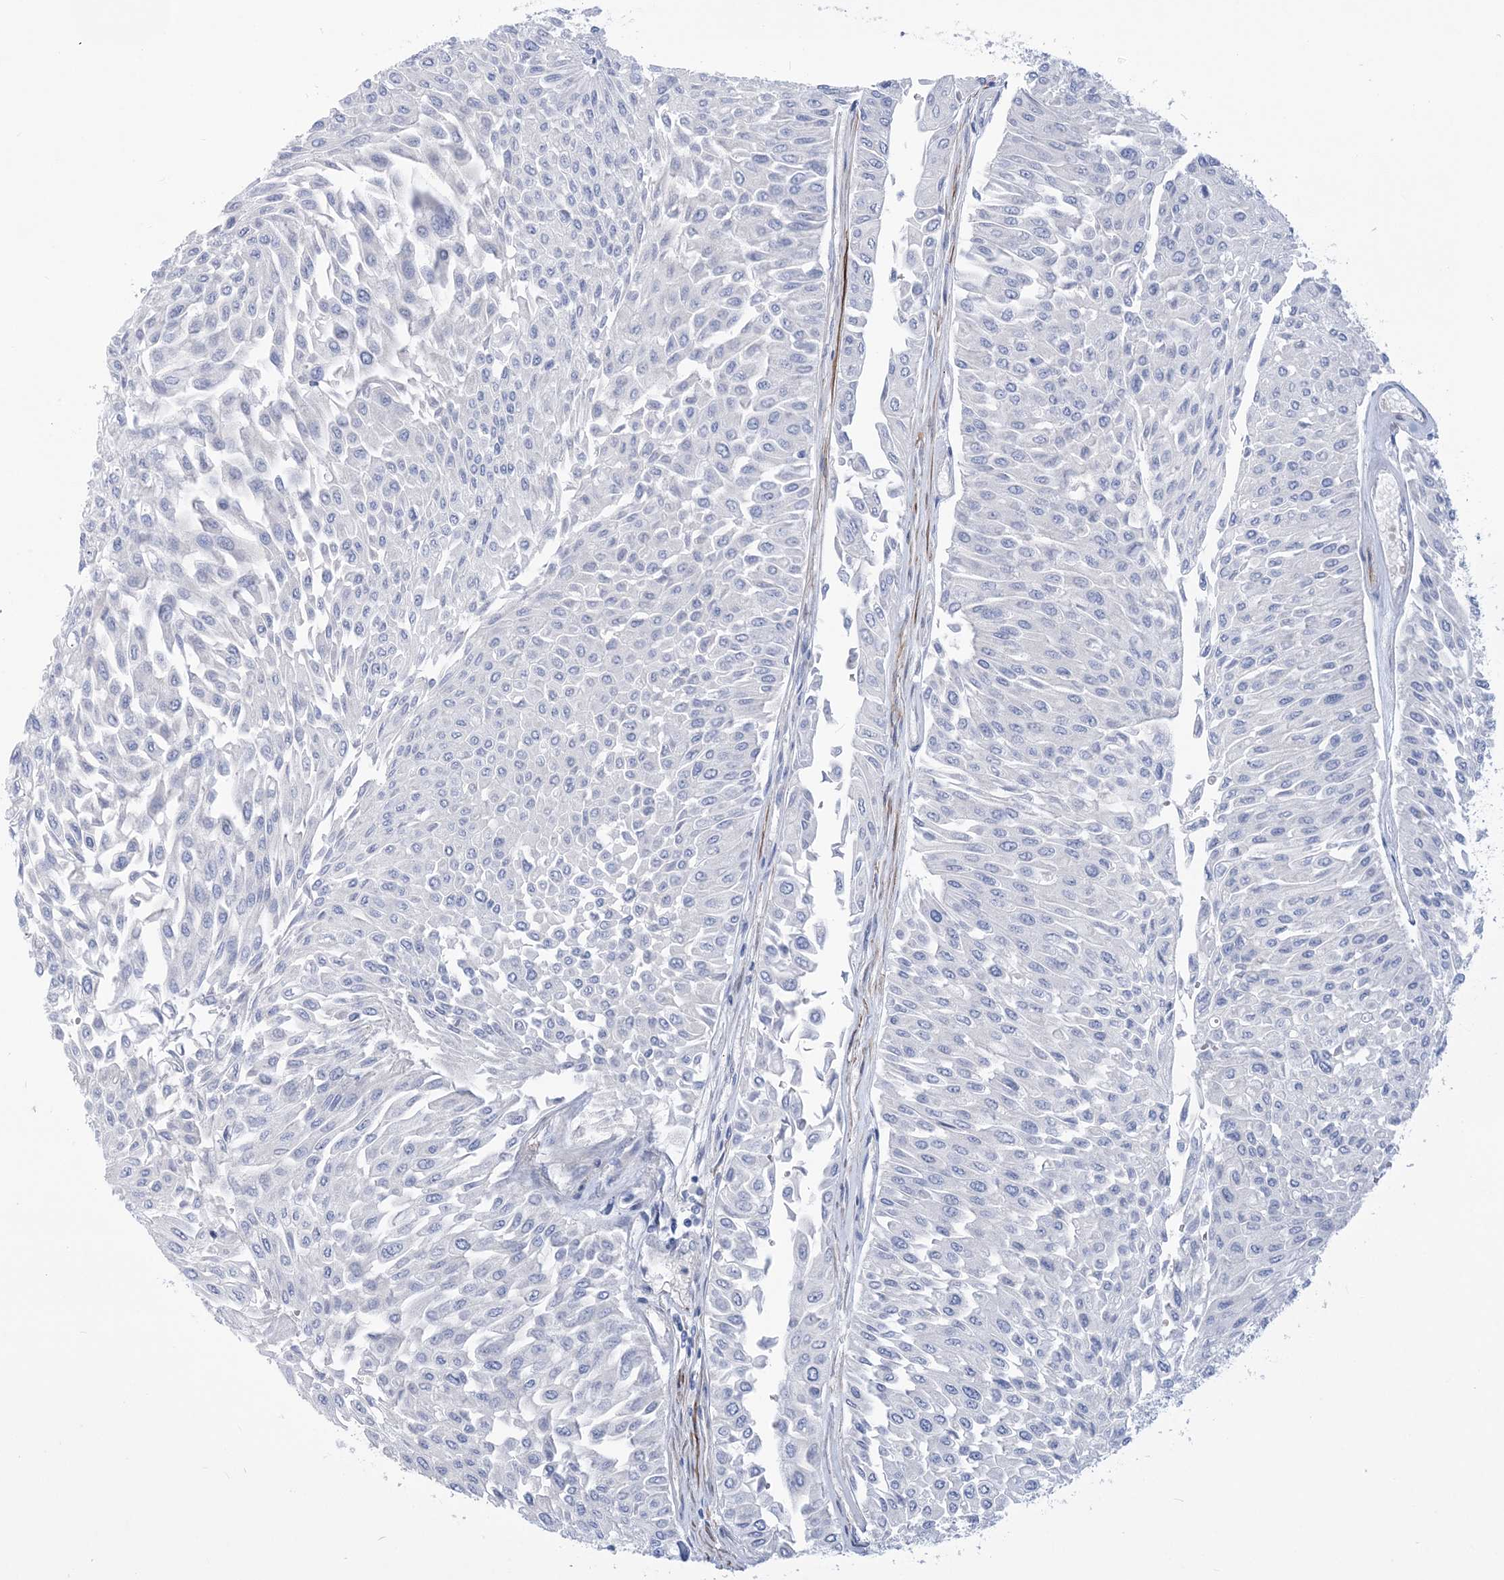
{"staining": {"intensity": "negative", "quantity": "none", "location": "none"}, "tissue": "urothelial cancer", "cell_type": "Tumor cells", "image_type": "cancer", "snomed": [{"axis": "morphology", "description": "Urothelial carcinoma, Low grade"}, {"axis": "topography", "description": "Urinary bladder"}], "caption": "Histopathology image shows no protein staining in tumor cells of low-grade urothelial carcinoma tissue.", "gene": "WDR74", "patient": {"sex": "male", "age": 67}}